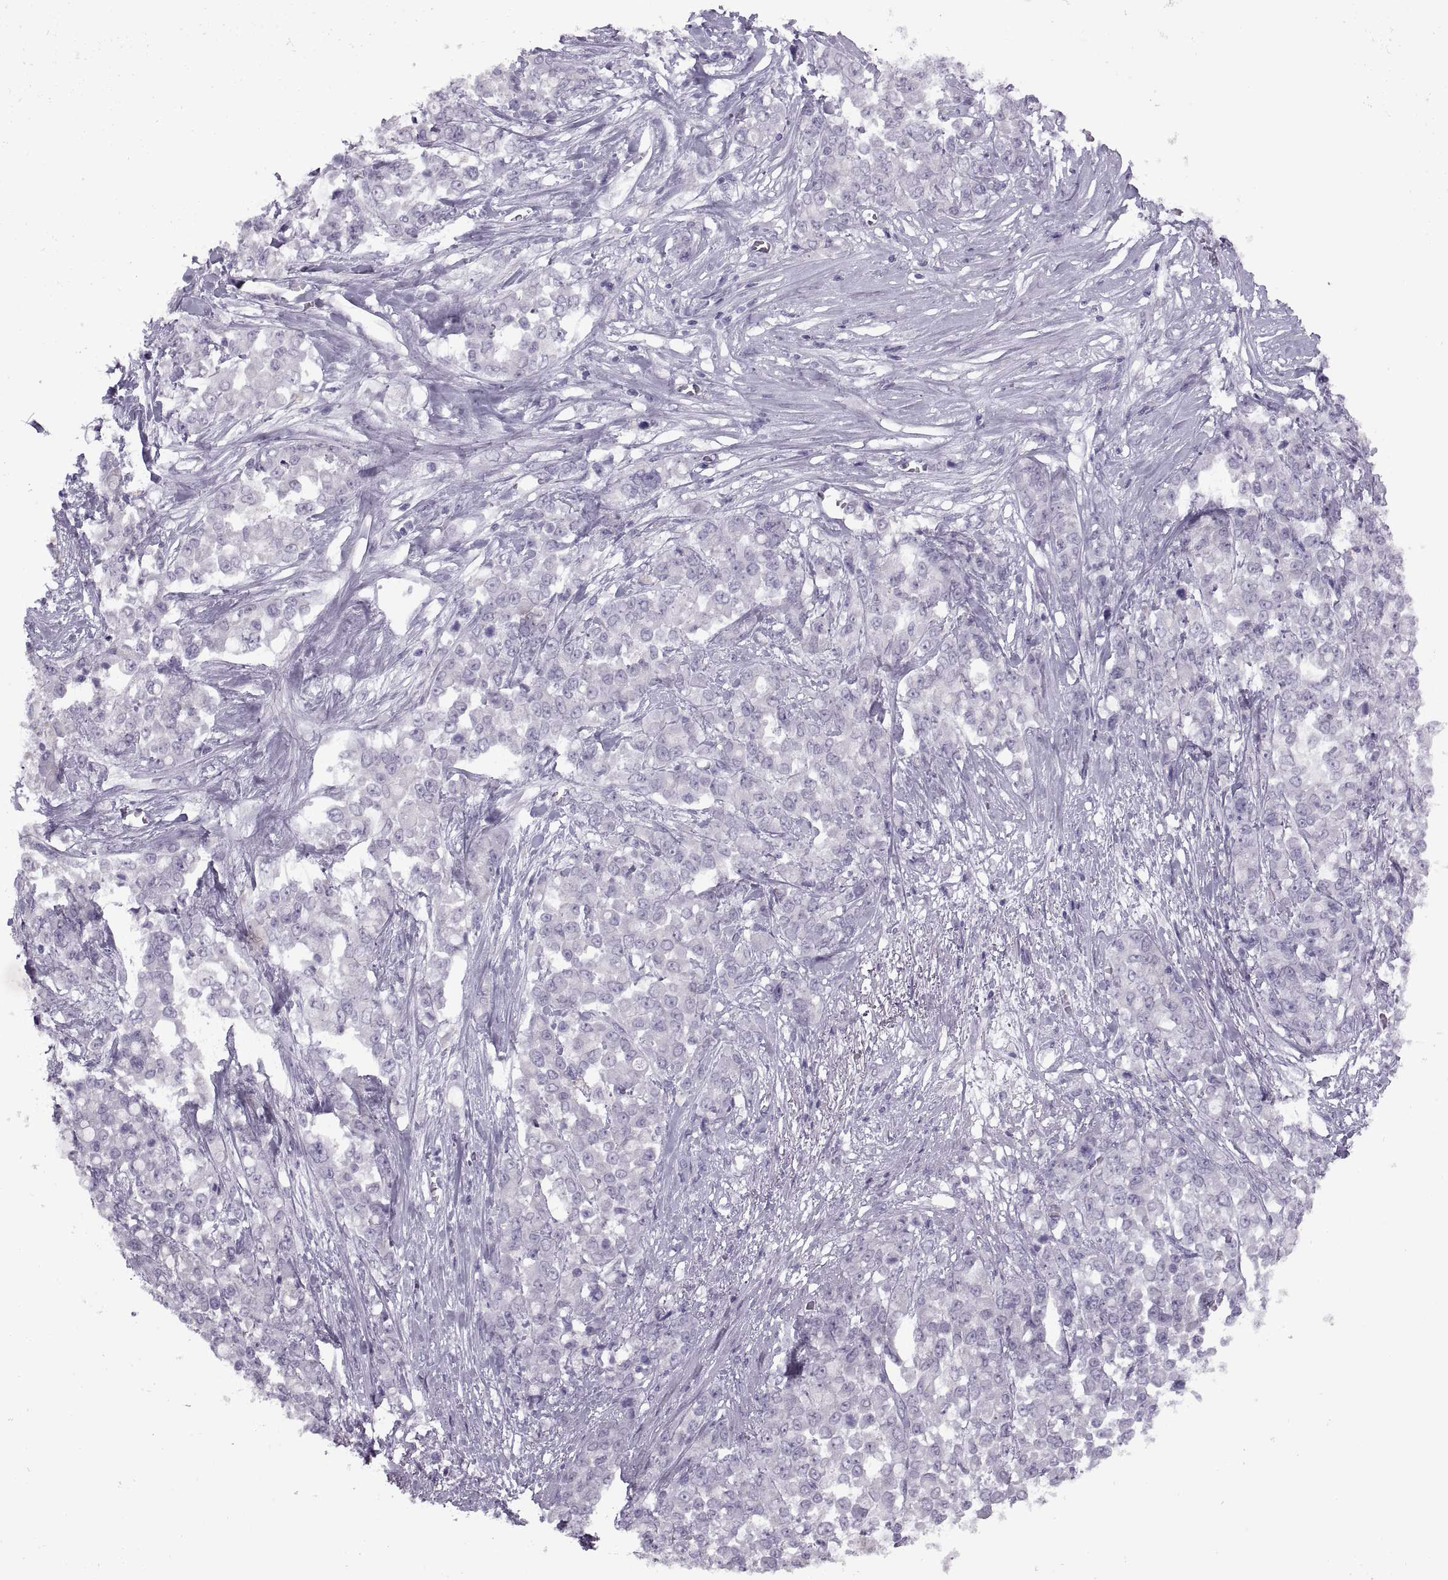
{"staining": {"intensity": "negative", "quantity": "none", "location": "none"}, "tissue": "stomach cancer", "cell_type": "Tumor cells", "image_type": "cancer", "snomed": [{"axis": "morphology", "description": "Adenocarcinoma, NOS"}, {"axis": "topography", "description": "Stomach"}], "caption": "Immunohistochemical staining of stomach adenocarcinoma reveals no significant staining in tumor cells.", "gene": "SYNGR4", "patient": {"sex": "female", "age": 76}}